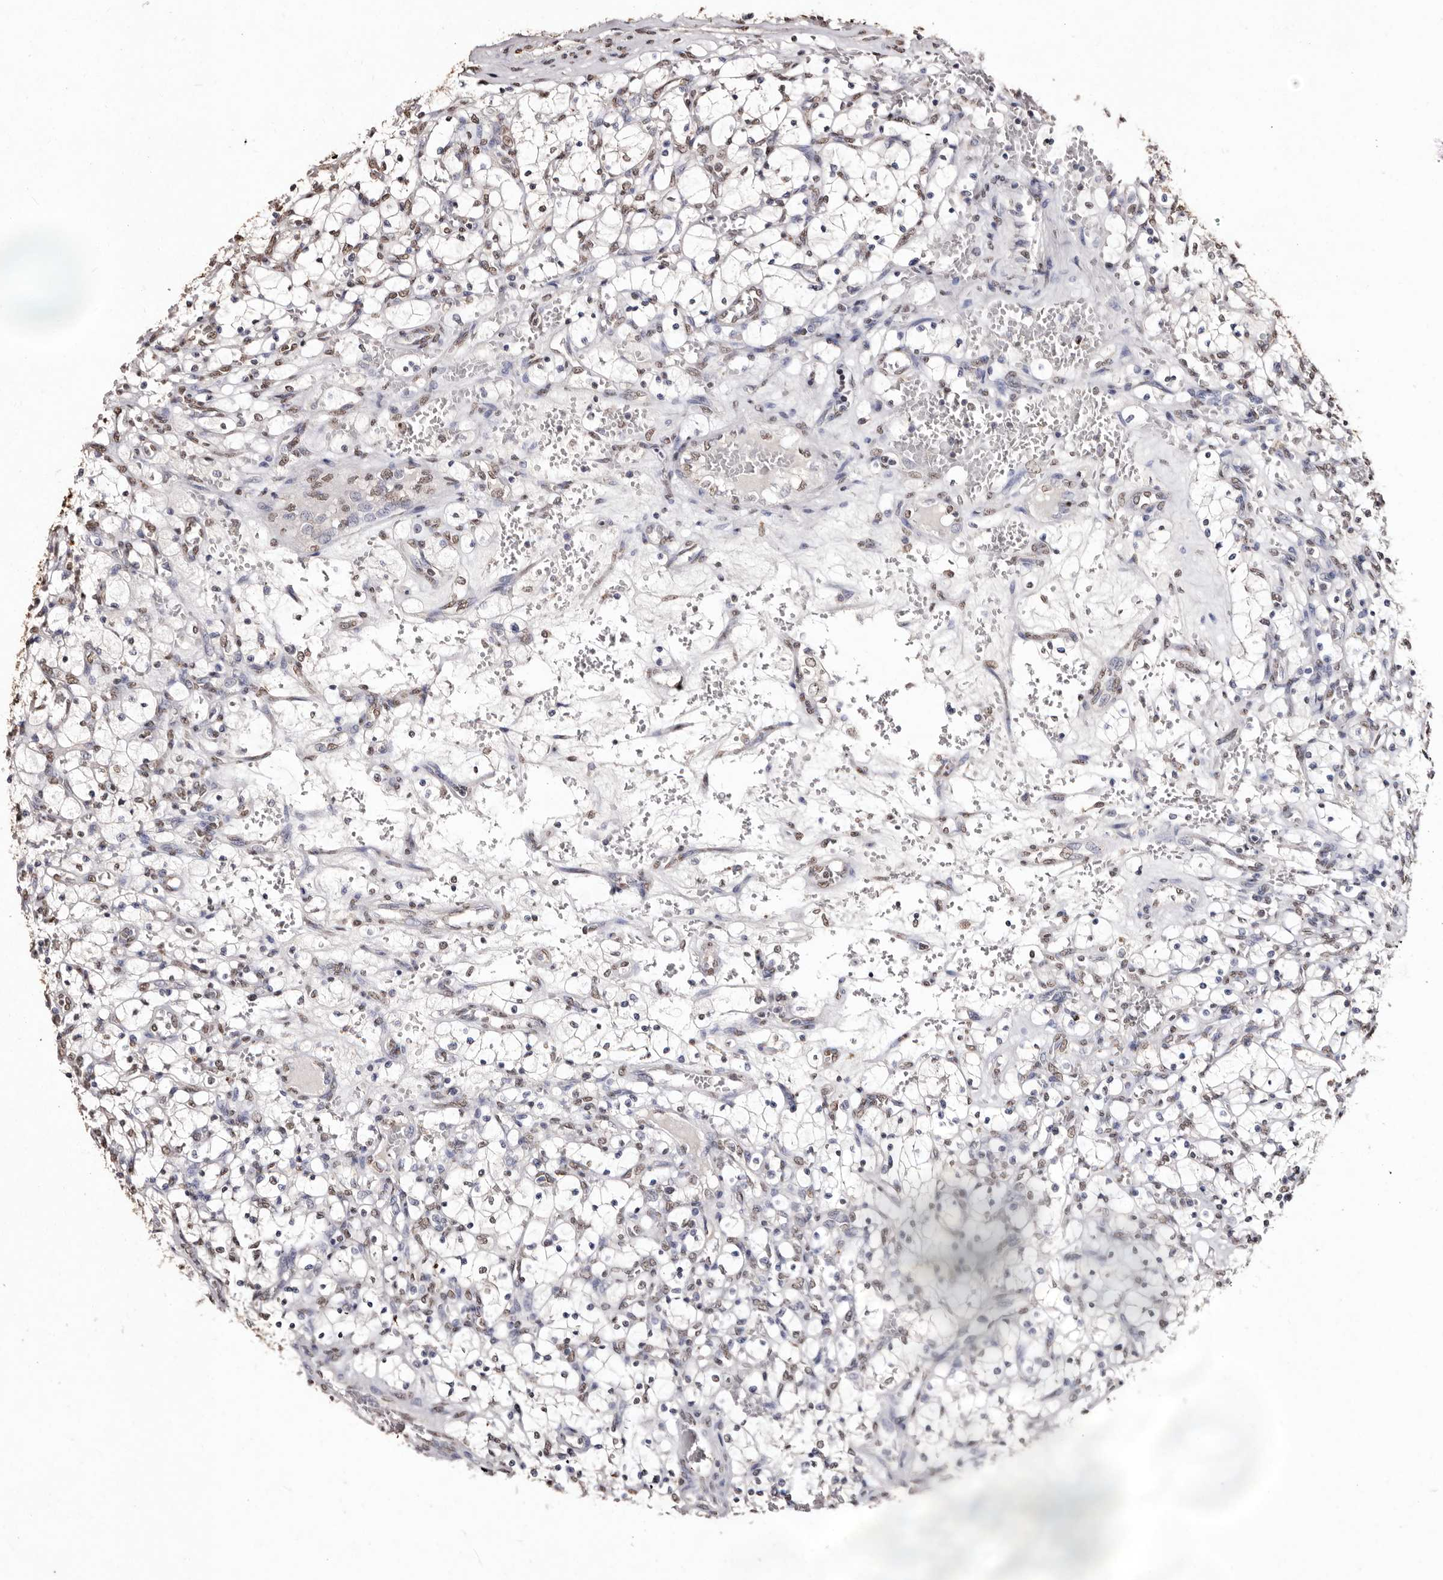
{"staining": {"intensity": "negative", "quantity": "none", "location": "none"}, "tissue": "renal cancer", "cell_type": "Tumor cells", "image_type": "cancer", "snomed": [{"axis": "morphology", "description": "Adenocarcinoma, NOS"}, {"axis": "topography", "description": "Kidney"}], "caption": "DAB immunohistochemical staining of human renal cancer (adenocarcinoma) shows no significant positivity in tumor cells.", "gene": "ERBB4", "patient": {"sex": "female", "age": 69}}